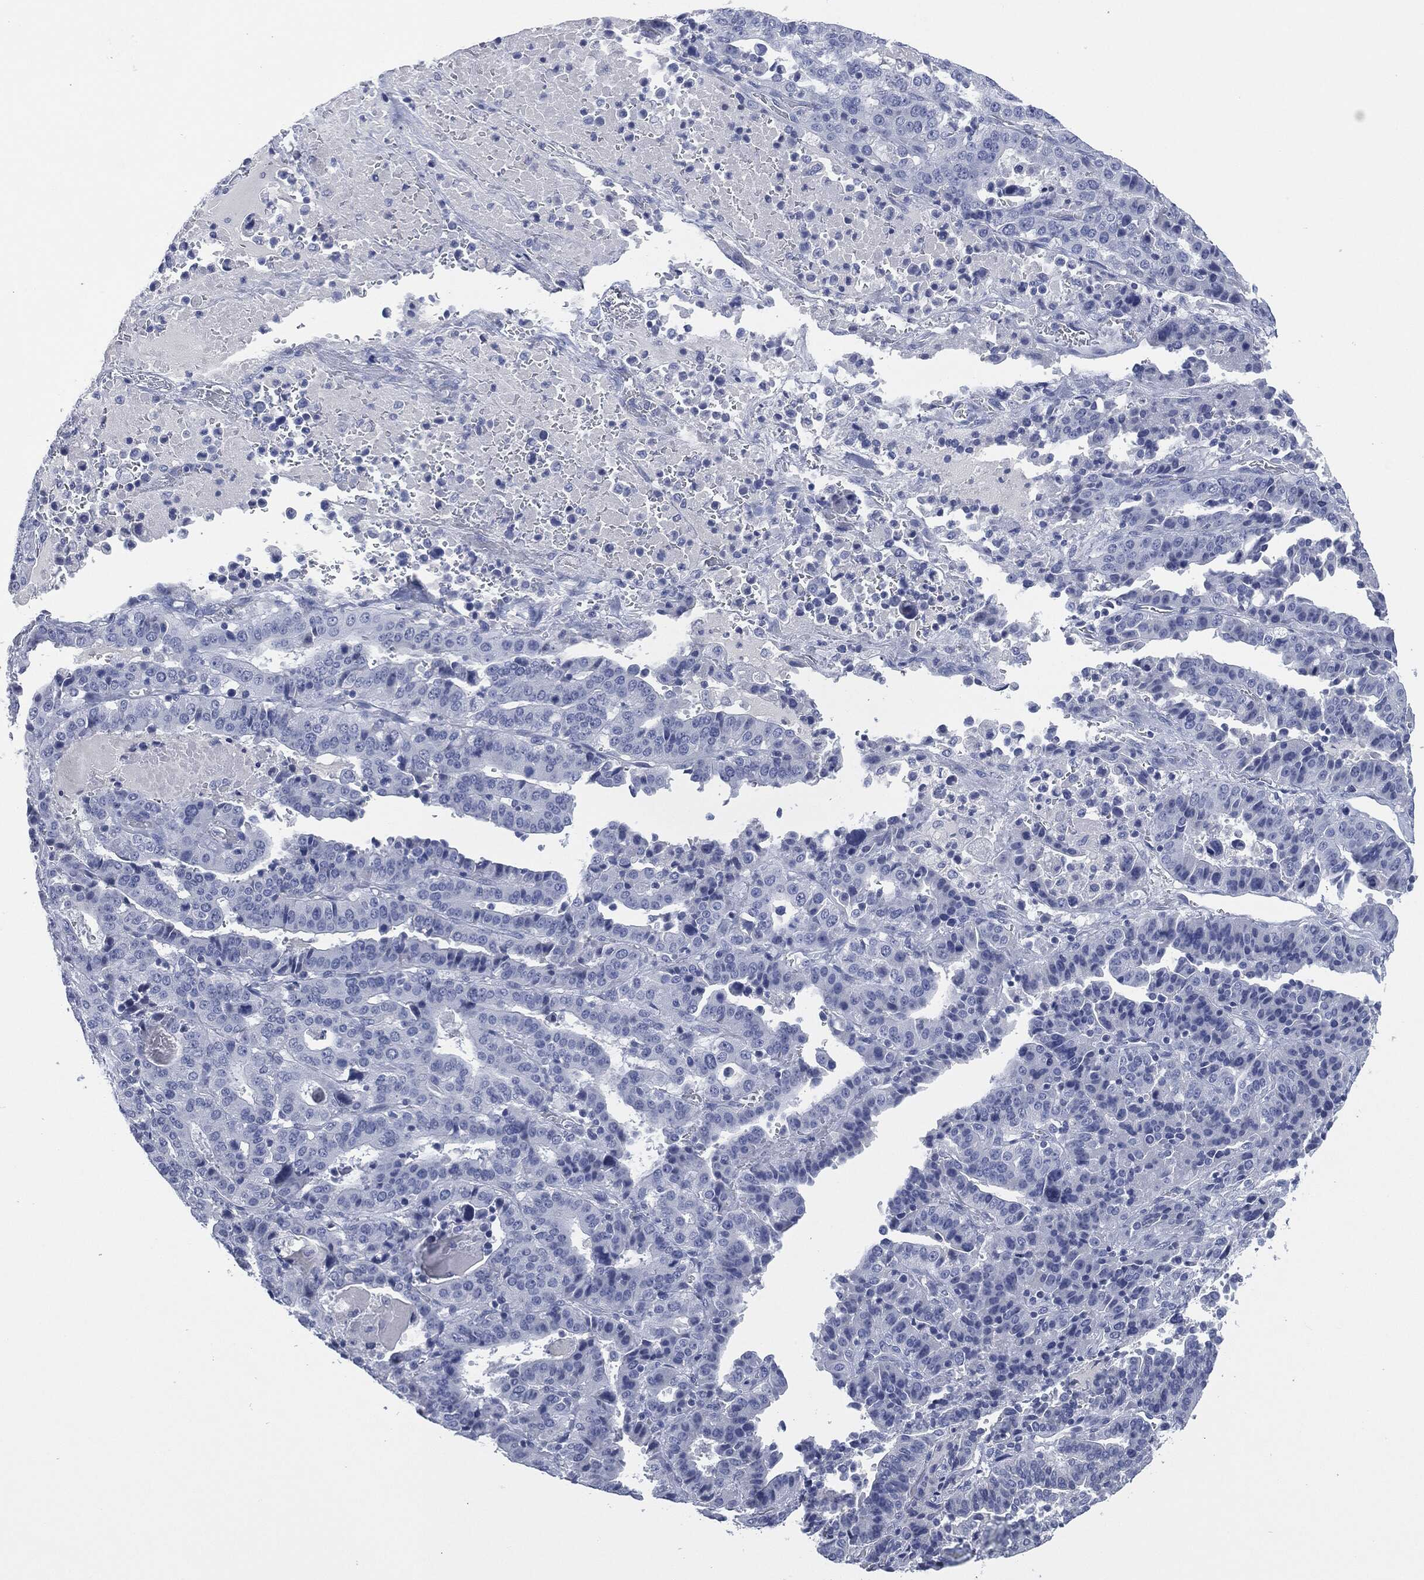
{"staining": {"intensity": "negative", "quantity": "none", "location": "none"}, "tissue": "stomach cancer", "cell_type": "Tumor cells", "image_type": "cancer", "snomed": [{"axis": "morphology", "description": "Adenocarcinoma, NOS"}, {"axis": "topography", "description": "Stomach"}], "caption": "DAB immunohistochemical staining of stomach cancer (adenocarcinoma) displays no significant expression in tumor cells. Brightfield microscopy of immunohistochemistry (IHC) stained with DAB (3,3'-diaminobenzidine) (brown) and hematoxylin (blue), captured at high magnification.", "gene": "MUC16", "patient": {"sex": "male", "age": 48}}